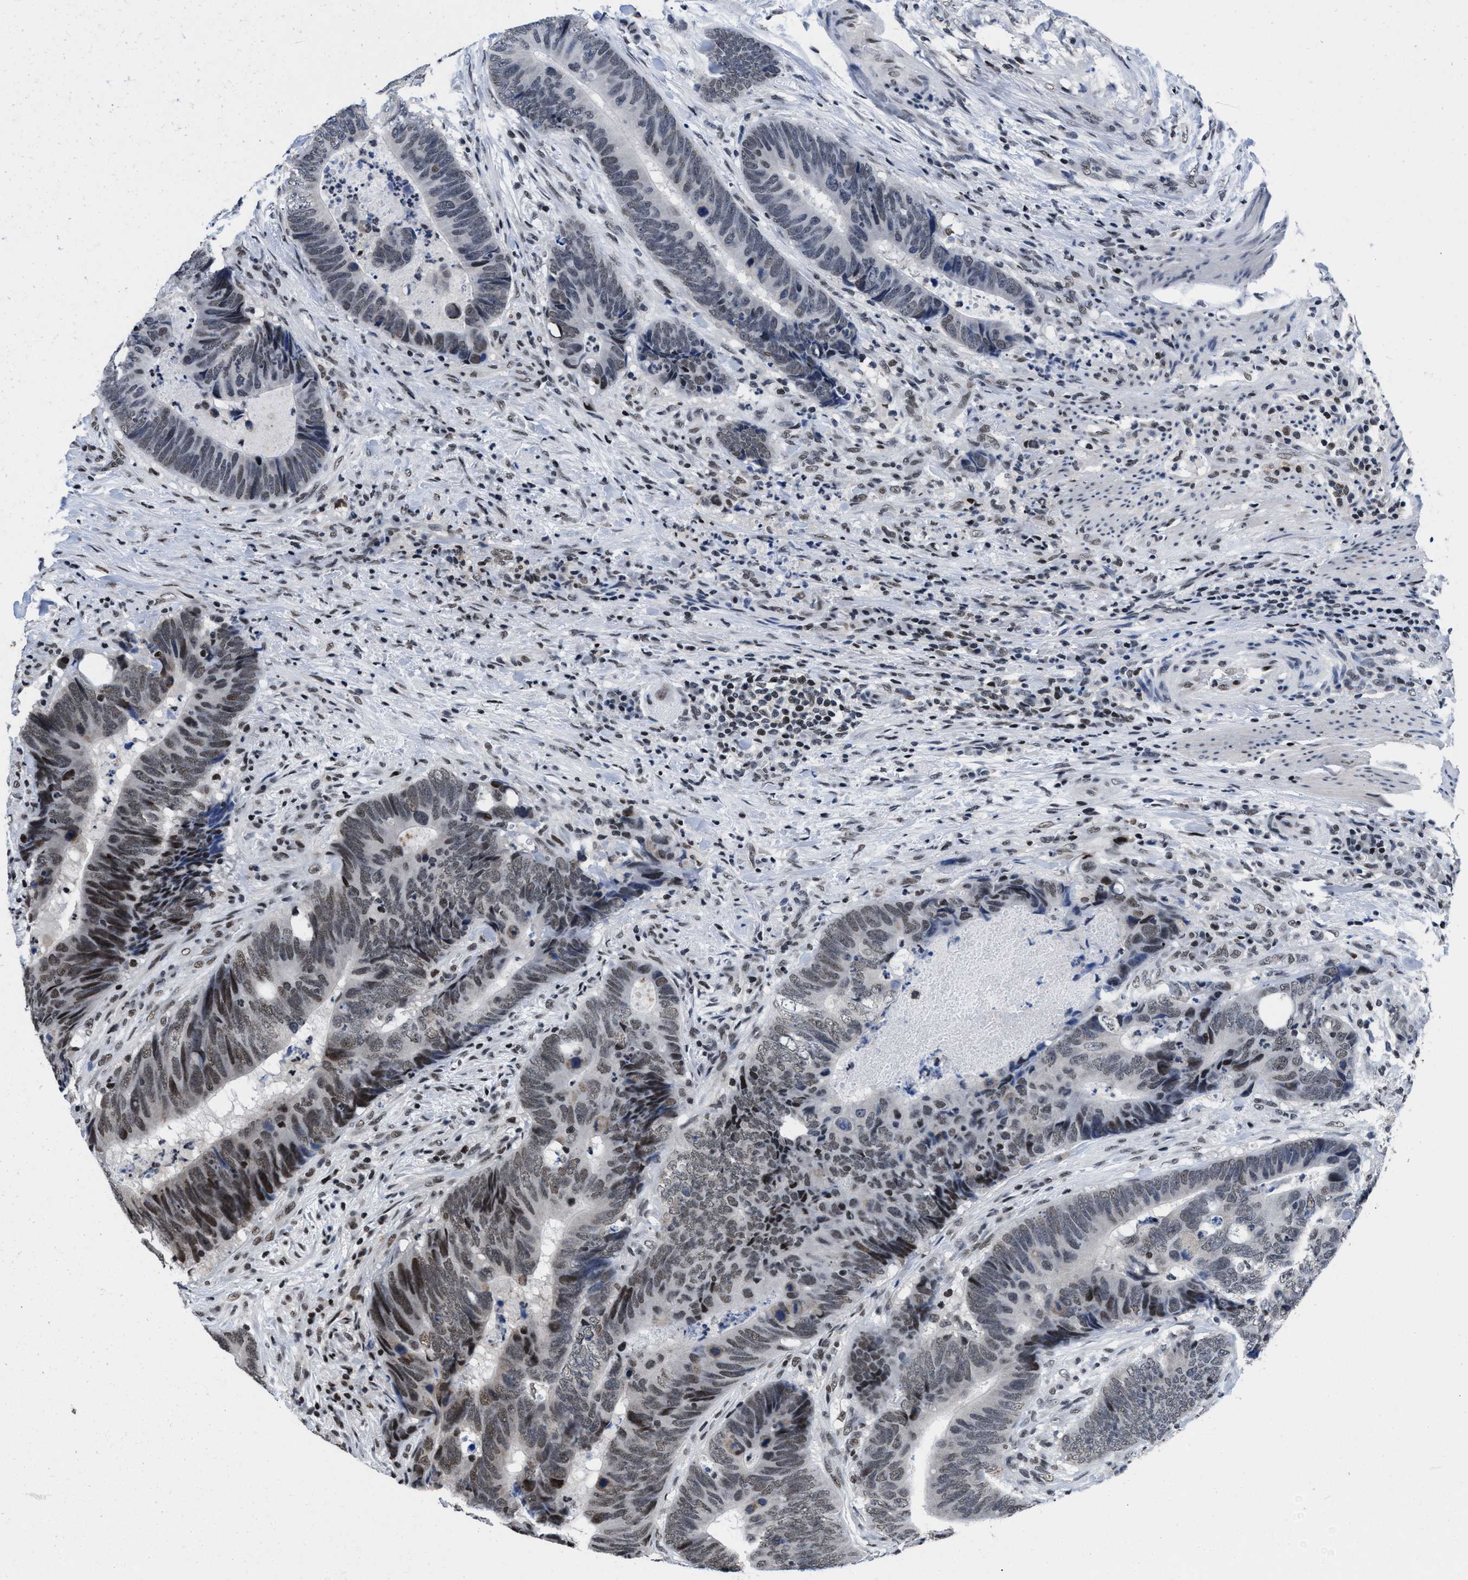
{"staining": {"intensity": "strong", "quantity": "25%-75%", "location": "nuclear"}, "tissue": "colorectal cancer", "cell_type": "Tumor cells", "image_type": "cancer", "snomed": [{"axis": "morphology", "description": "Adenocarcinoma, NOS"}, {"axis": "topography", "description": "Colon"}], "caption": "Strong nuclear positivity is identified in approximately 25%-75% of tumor cells in colorectal cancer (adenocarcinoma).", "gene": "WDR81", "patient": {"sex": "male", "age": 56}}